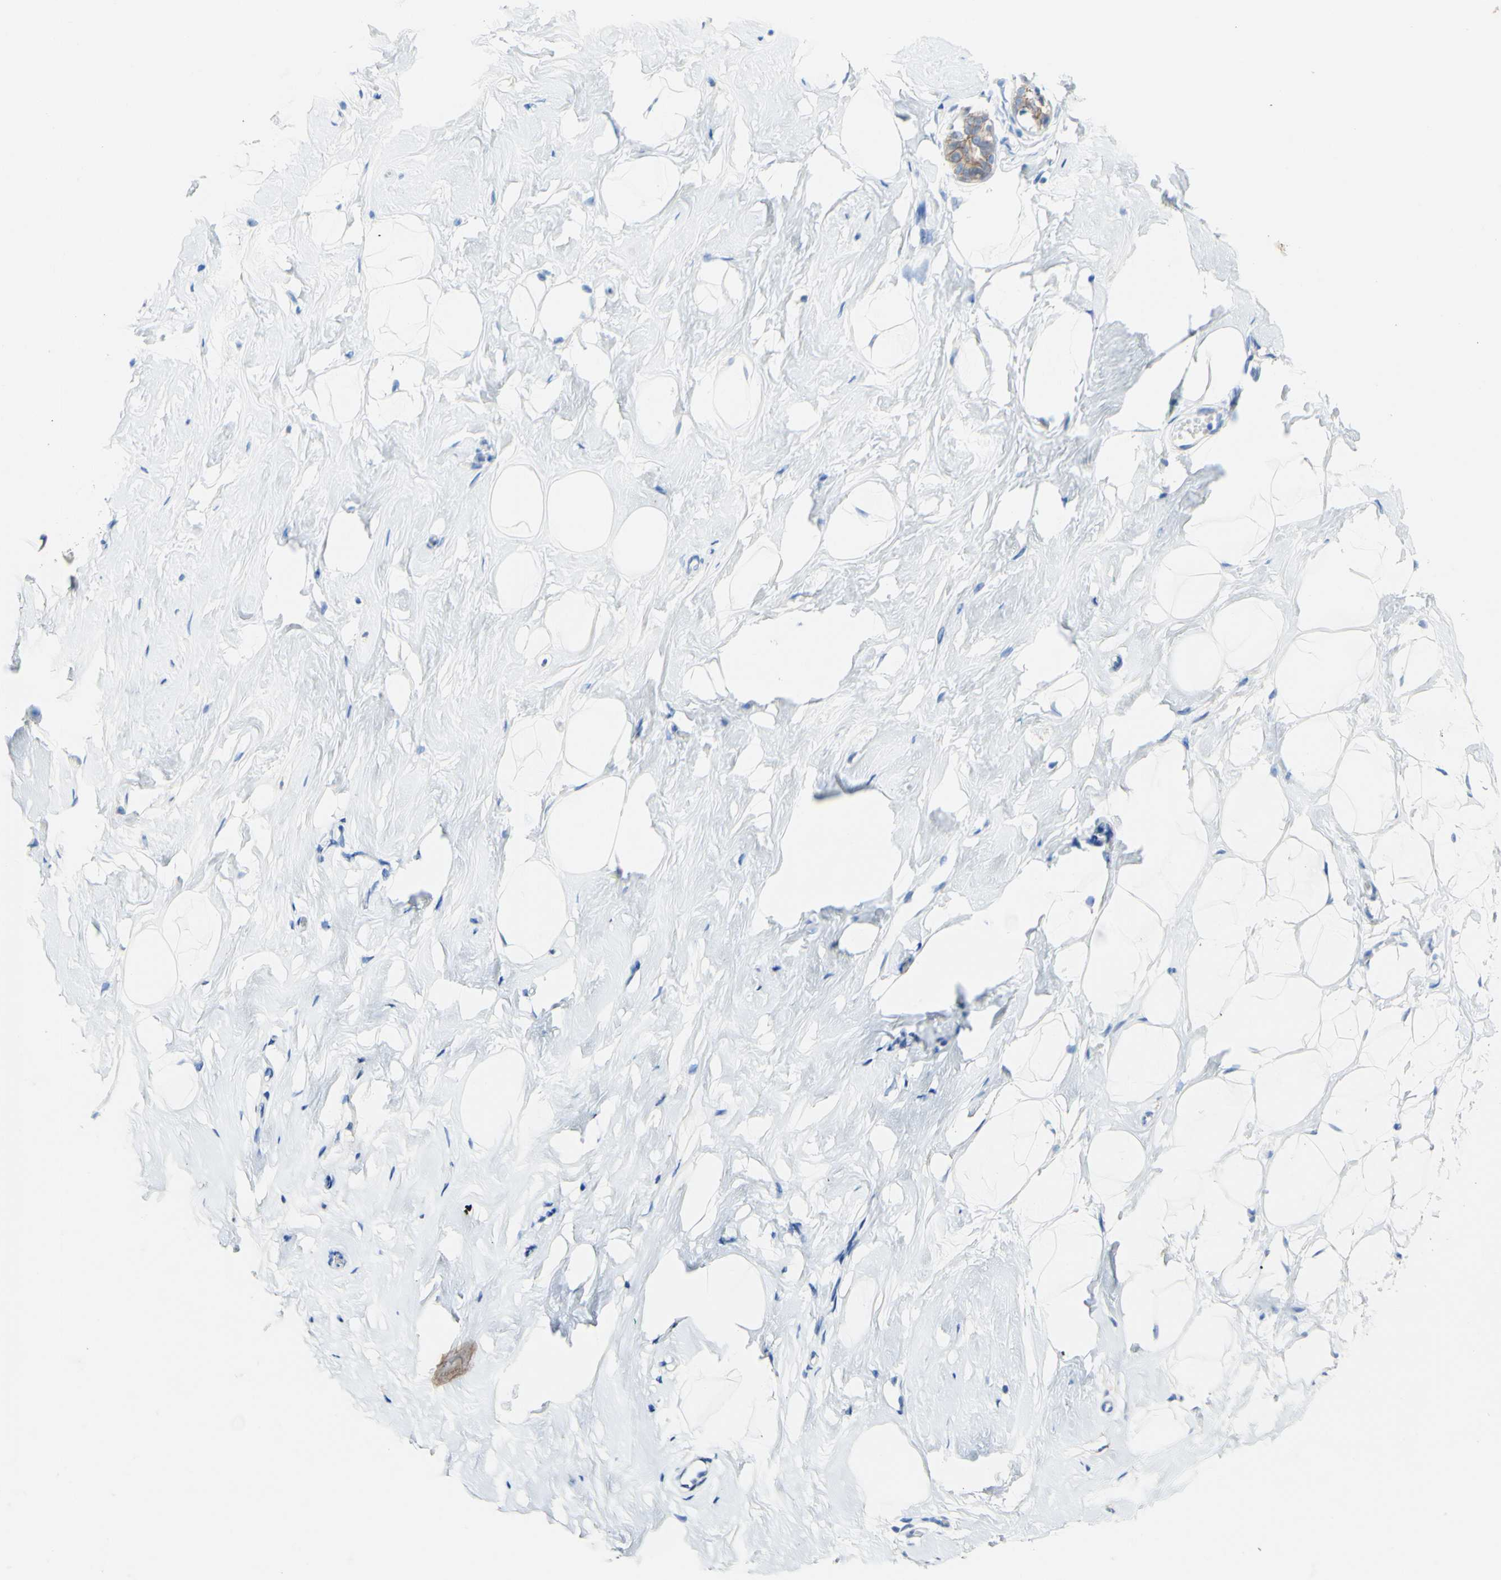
{"staining": {"intensity": "negative", "quantity": "none", "location": "none"}, "tissue": "breast", "cell_type": "Adipocytes", "image_type": "normal", "snomed": [{"axis": "morphology", "description": "Normal tissue, NOS"}, {"axis": "topography", "description": "Breast"}], "caption": "Protein analysis of normal breast reveals no significant expression in adipocytes.", "gene": "DSC2", "patient": {"sex": "female", "age": 23}}